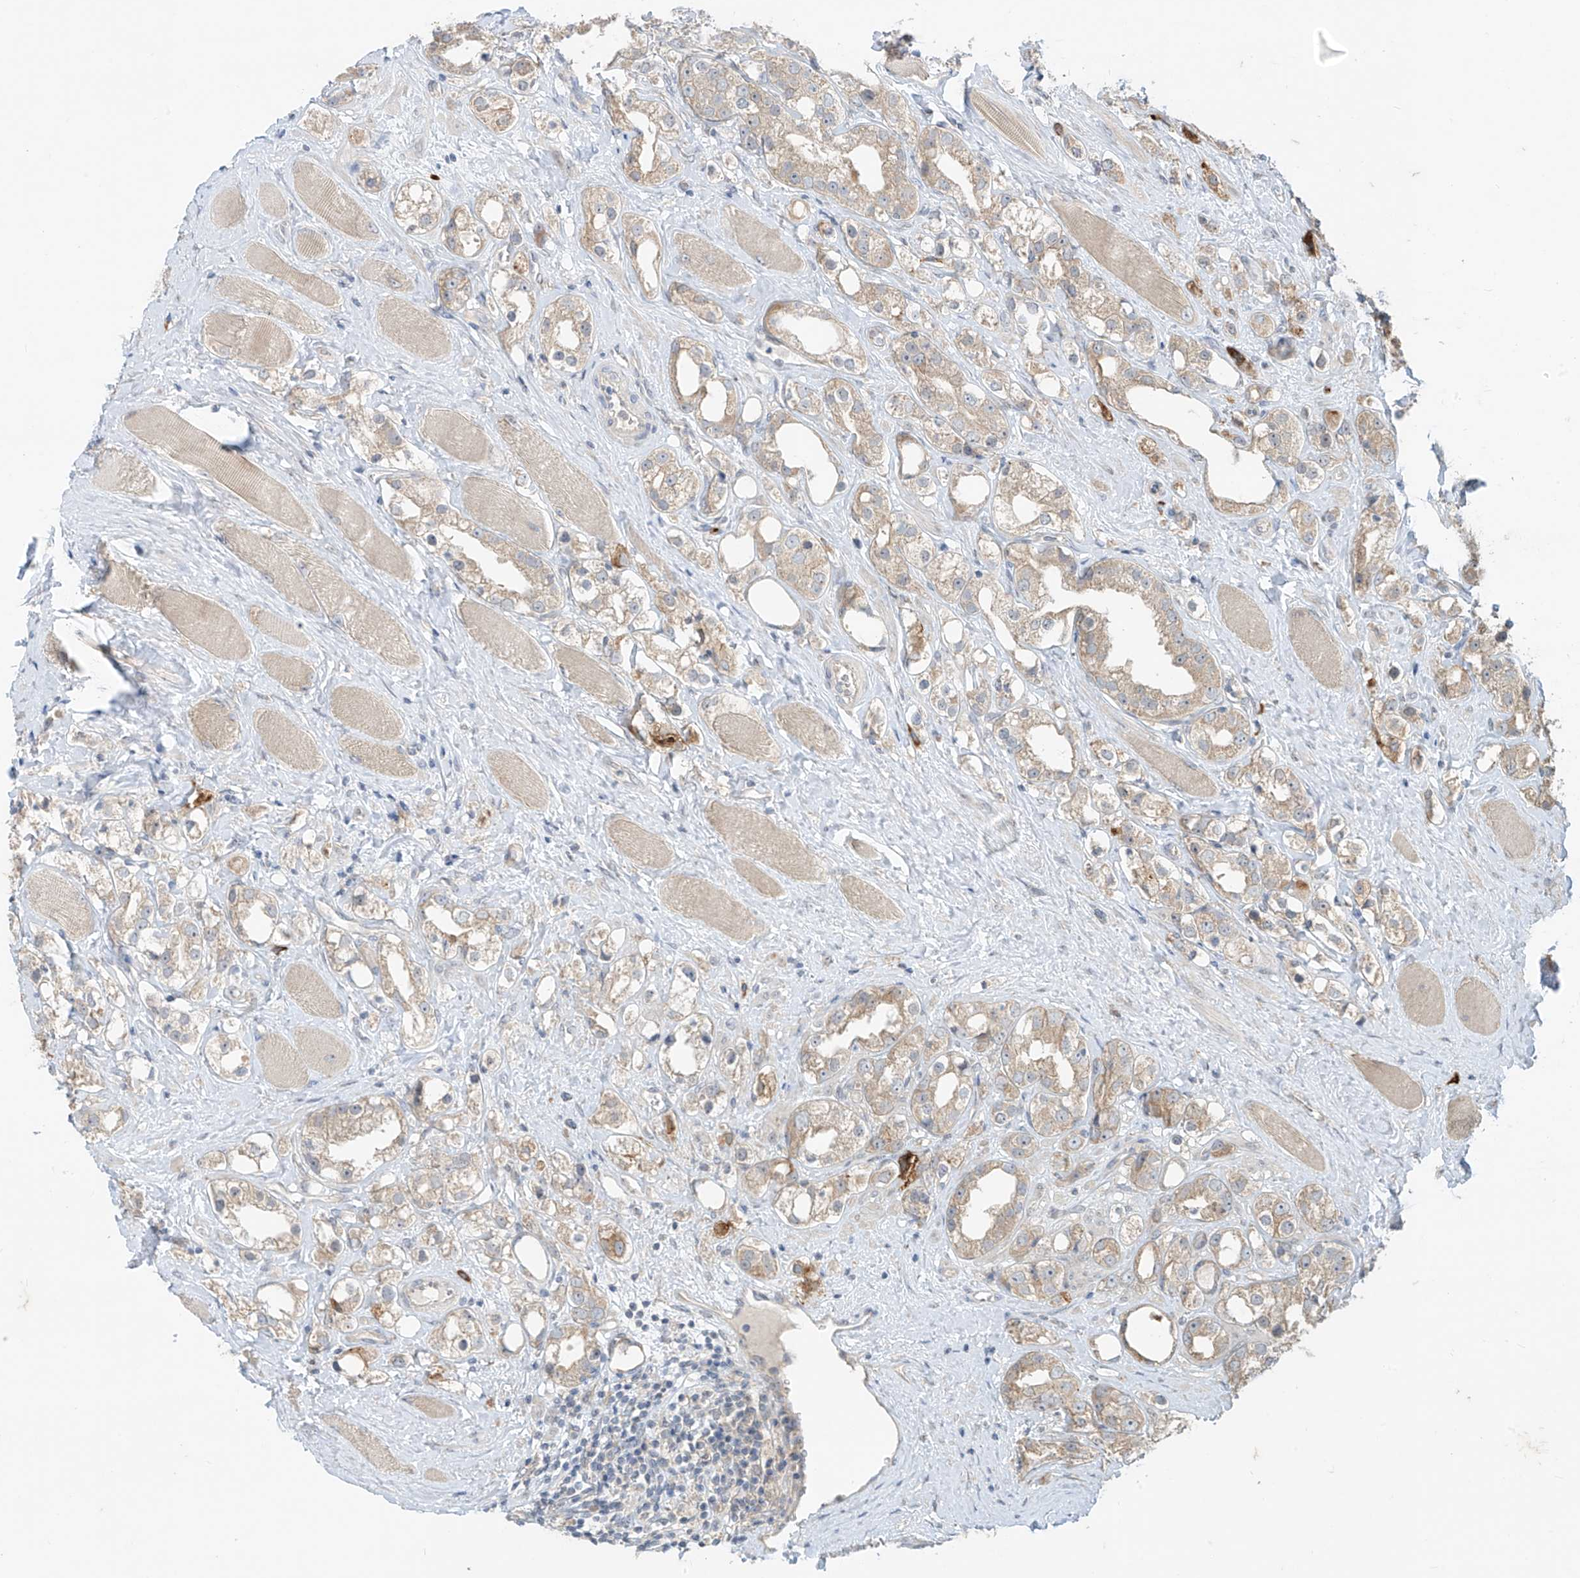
{"staining": {"intensity": "weak", "quantity": "25%-75%", "location": "cytoplasmic/membranous"}, "tissue": "prostate cancer", "cell_type": "Tumor cells", "image_type": "cancer", "snomed": [{"axis": "morphology", "description": "Adenocarcinoma, NOS"}, {"axis": "topography", "description": "Prostate"}], "caption": "This micrograph displays IHC staining of prostate cancer (adenocarcinoma), with low weak cytoplasmic/membranous positivity in about 25%-75% of tumor cells.", "gene": "MTUS2", "patient": {"sex": "male", "age": 79}}